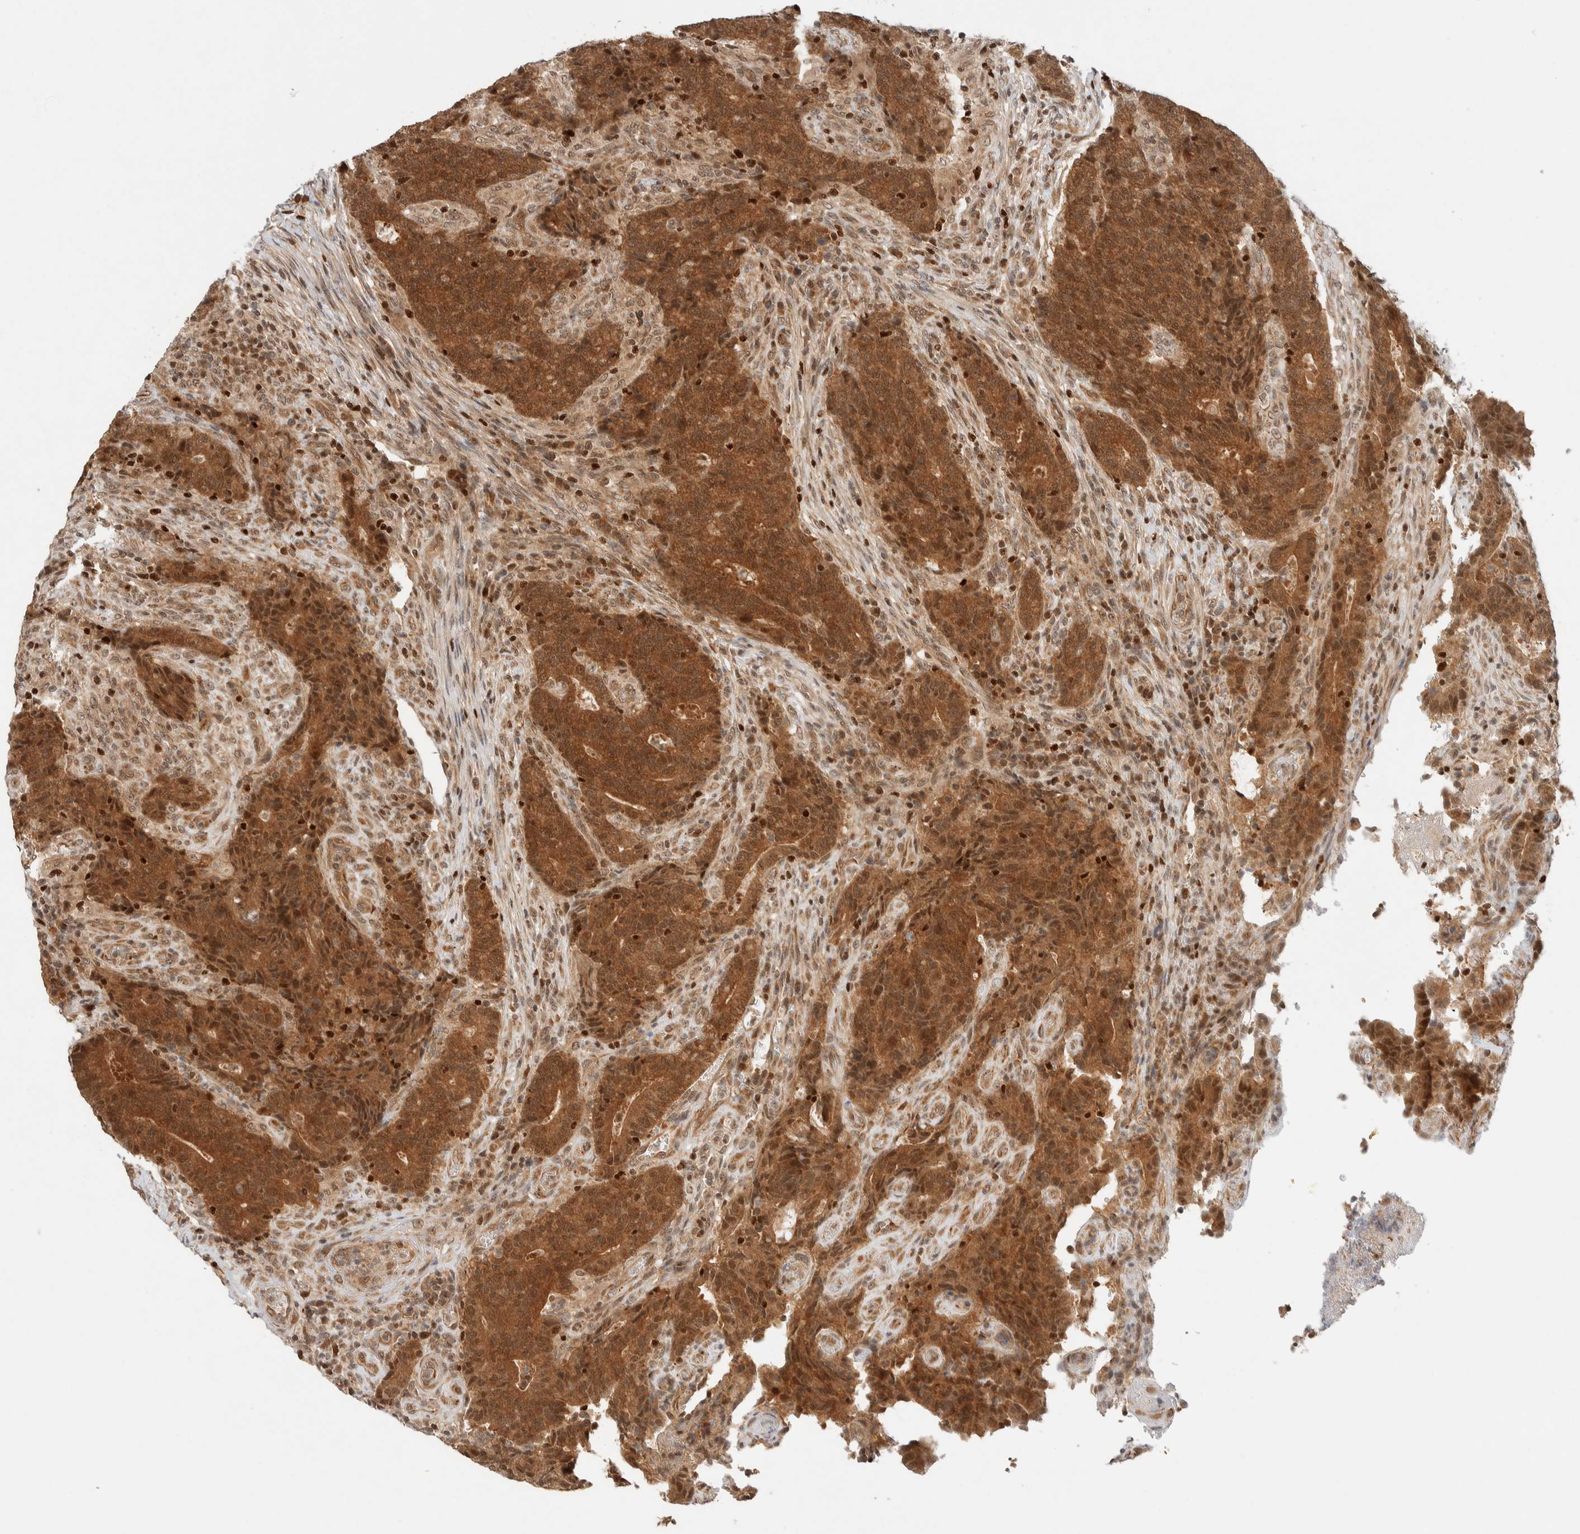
{"staining": {"intensity": "moderate", "quantity": ">75%", "location": "cytoplasmic/membranous,nuclear"}, "tissue": "colorectal cancer", "cell_type": "Tumor cells", "image_type": "cancer", "snomed": [{"axis": "morphology", "description": "Normal tissue, NOS"}, {"axis": "morphology", "description": "Adenocarcinoma, NOS"}, {"axis": "topography", "description": "Colon"}], "caption": "Immunohistochemical staining of adenocarcinoma (colorectal) reveals medium levels of moderate cytoplasmic/membranous and nuclear protein expression in approximately >75% of tumor cells.", "gene": "C8orf76", "patient": {"sex": "female", "age": 75}}